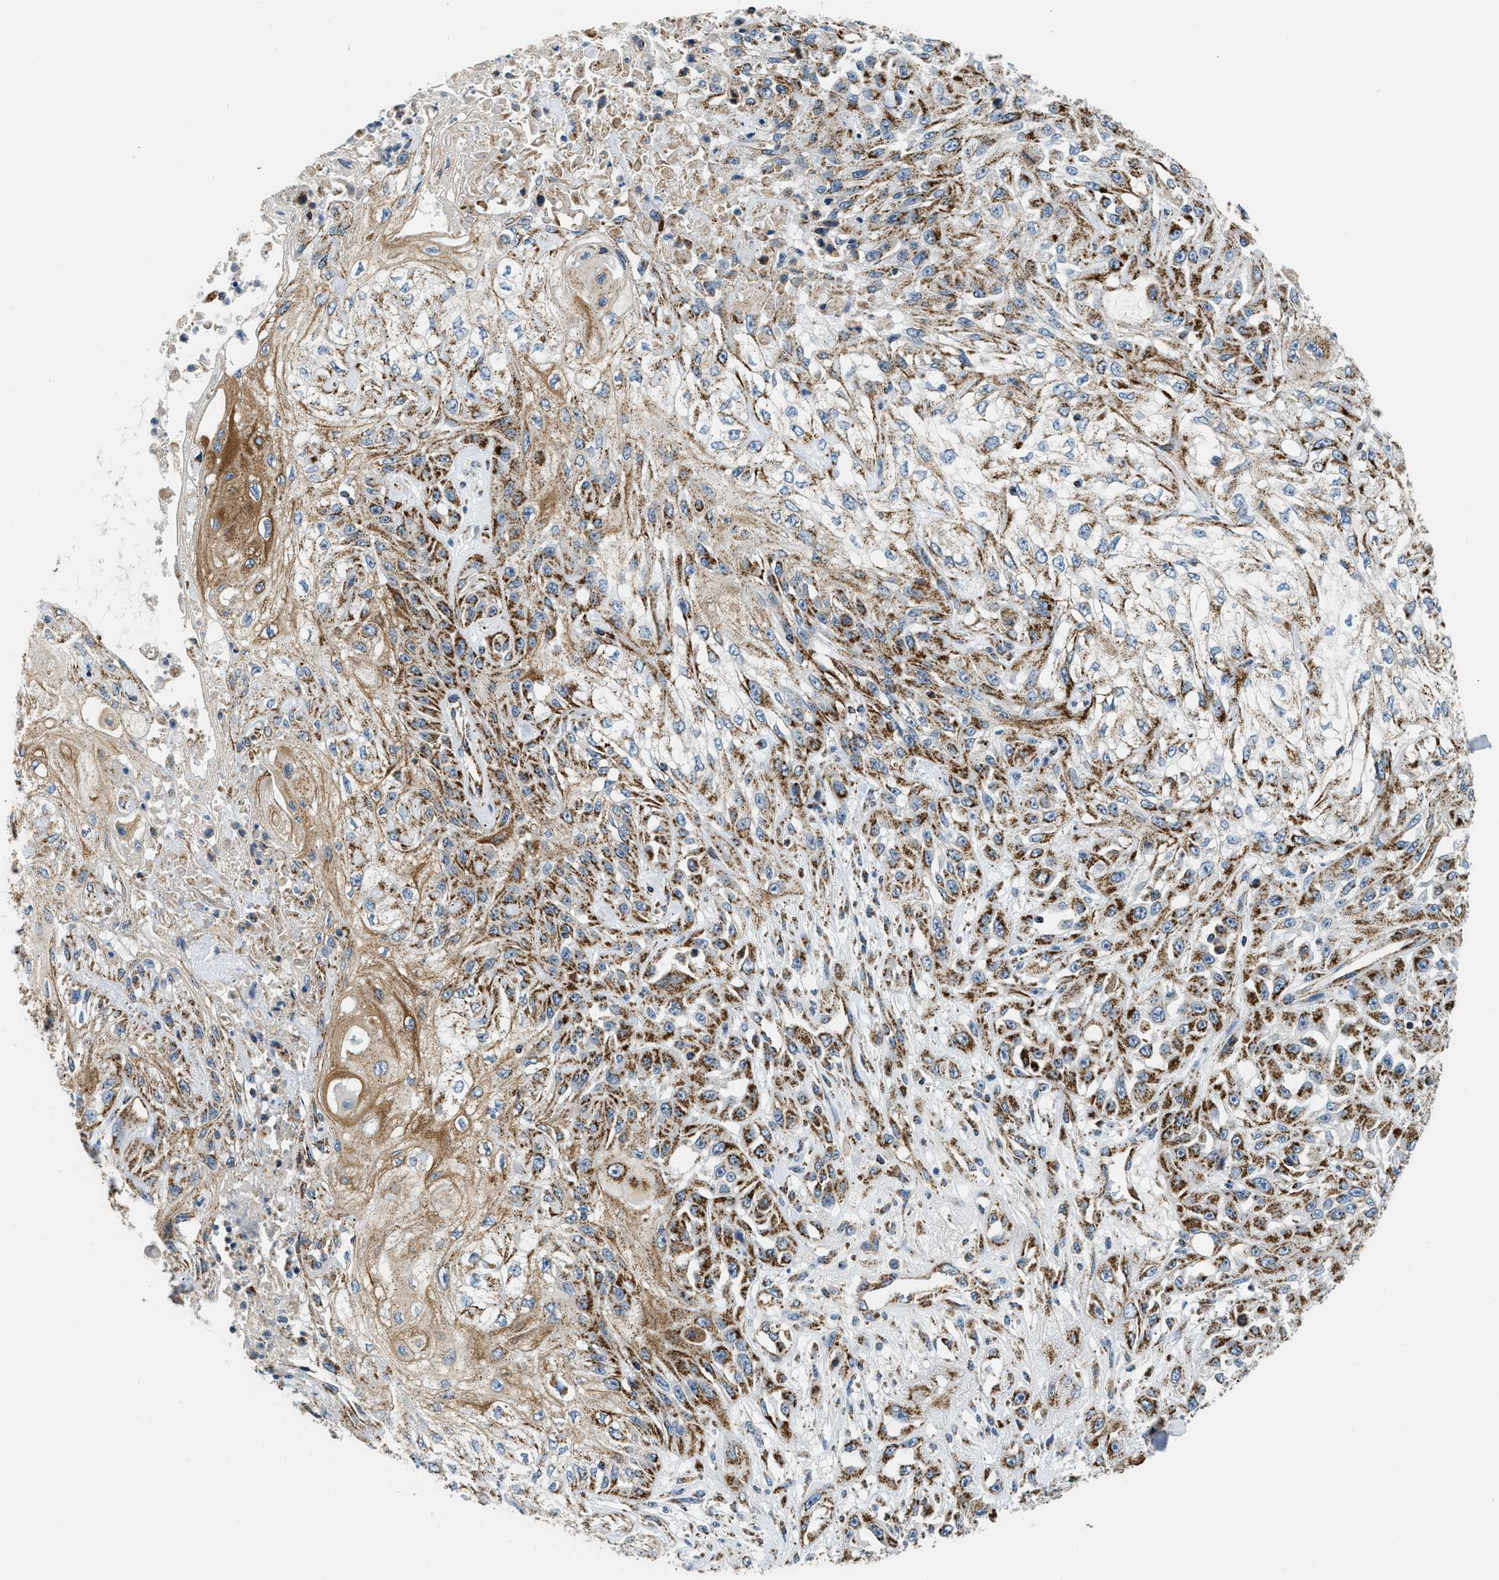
{"staining": {"intensity": "moderate", "quantity": ">75%", "location": "cytoplasmic/membranous"}, "tissue": "skin cancer", "cell_type": "Tumor cells", "image_type": "cancer", "snomed": [{"axis": "morphology", "description": "Squamous cell carcinoma, NOS"}, {"axis": "morphology", "description": "Squamous cell carcinoma, metastatic, NOS"}, {"axis": "topography", "description": "Skin"}, {"axis": "topography", "description": "Lymph node"}], "caption": "A histopathology image of skin cancer stained for a protein shows moderate cytoplasmic/membranous brown staining in tumor cells.", "gene": "STK33", "patient": {"sex": "male", "age": 75}}